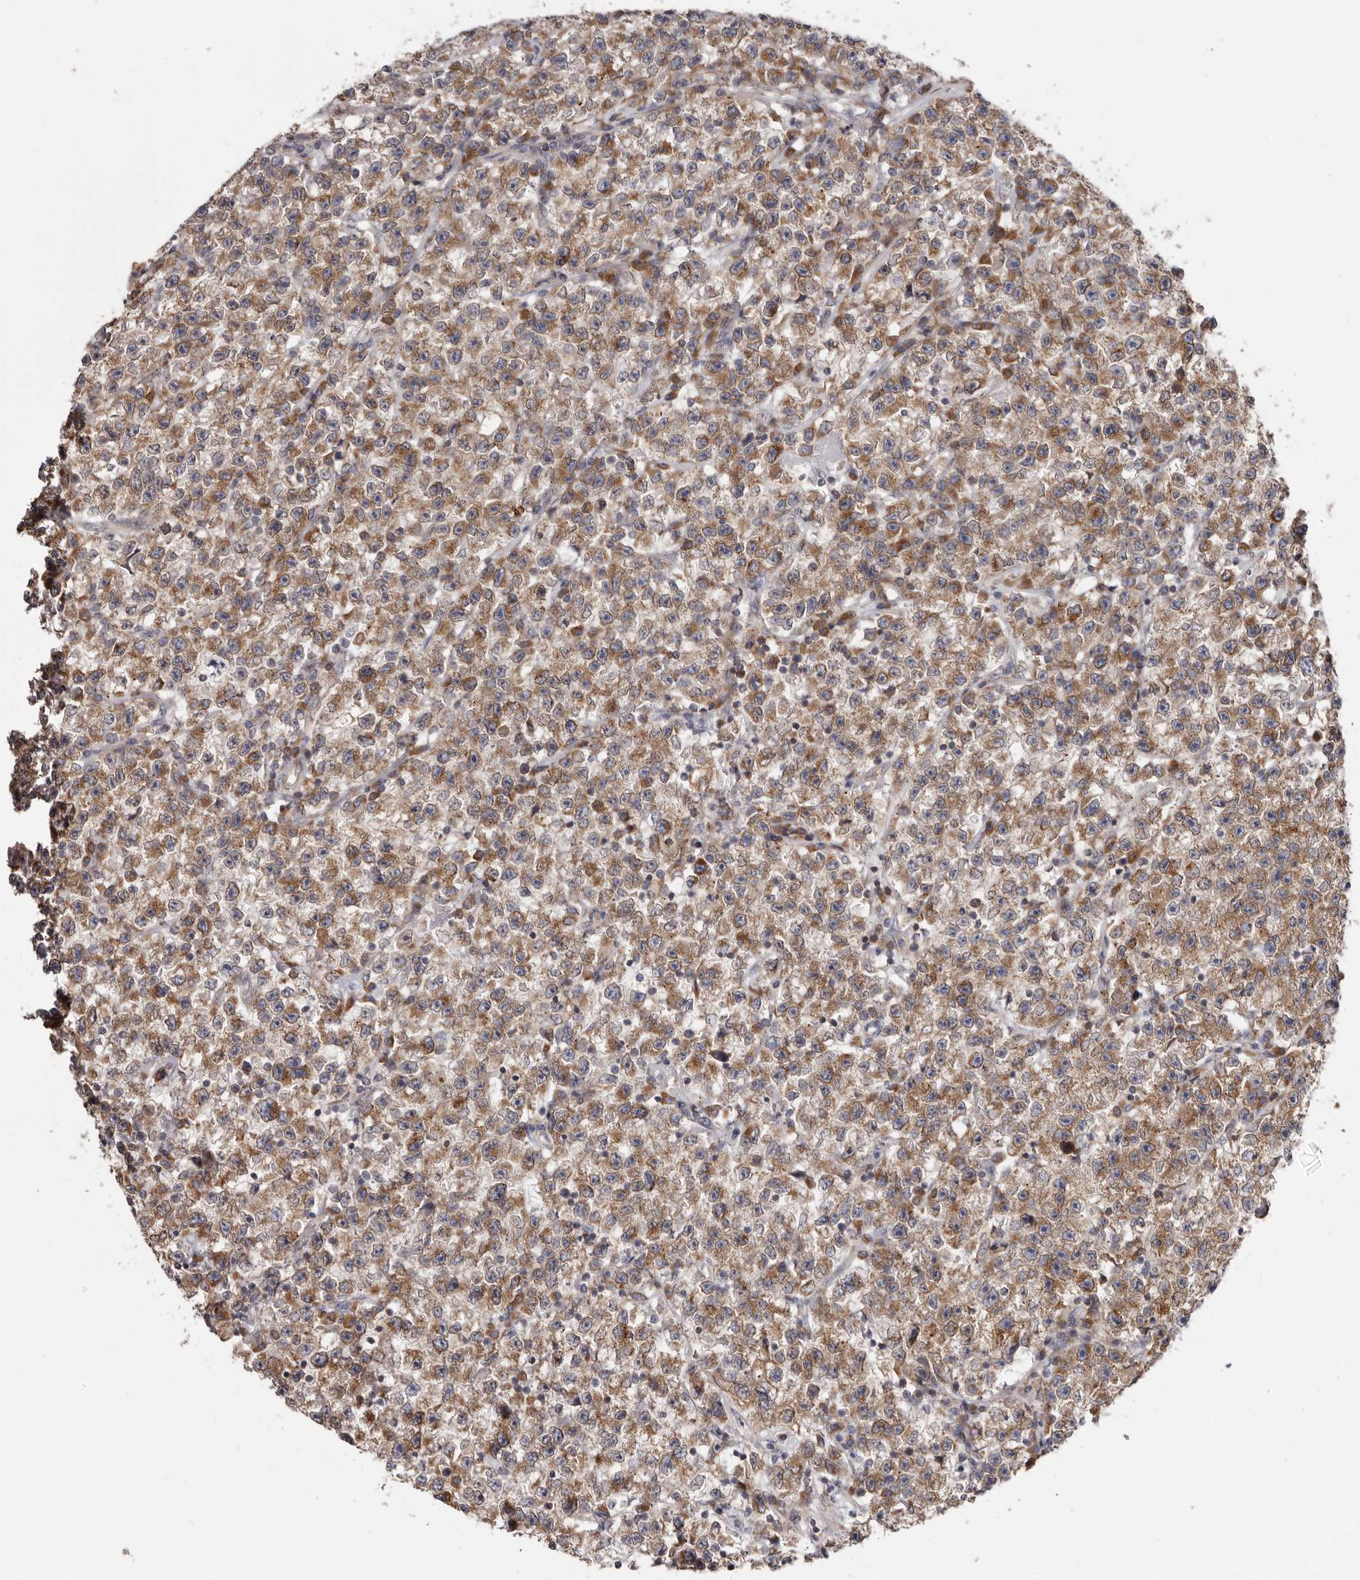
{"staining": {"intensity": "moderate", "quantity": ">75%", "location": "cytoplasmic/membranous"}, "tissue": "testis cancer", "cell_type": "Tumor cells", "image_type": "cancer", "snomed": [{"axis": "morphology", "description": "Seminoma, NOS"}, {"axis": "topography", "description": "Testis"}], "caption": "Immunohistochemical staining of human testis cancer demonstrates medium levels of moderate cytoplasmic/membranous protein staining in about >75% of tumor cells.", "gene": "TMUB1", "patient": {"sex": "male", "age": 22}}